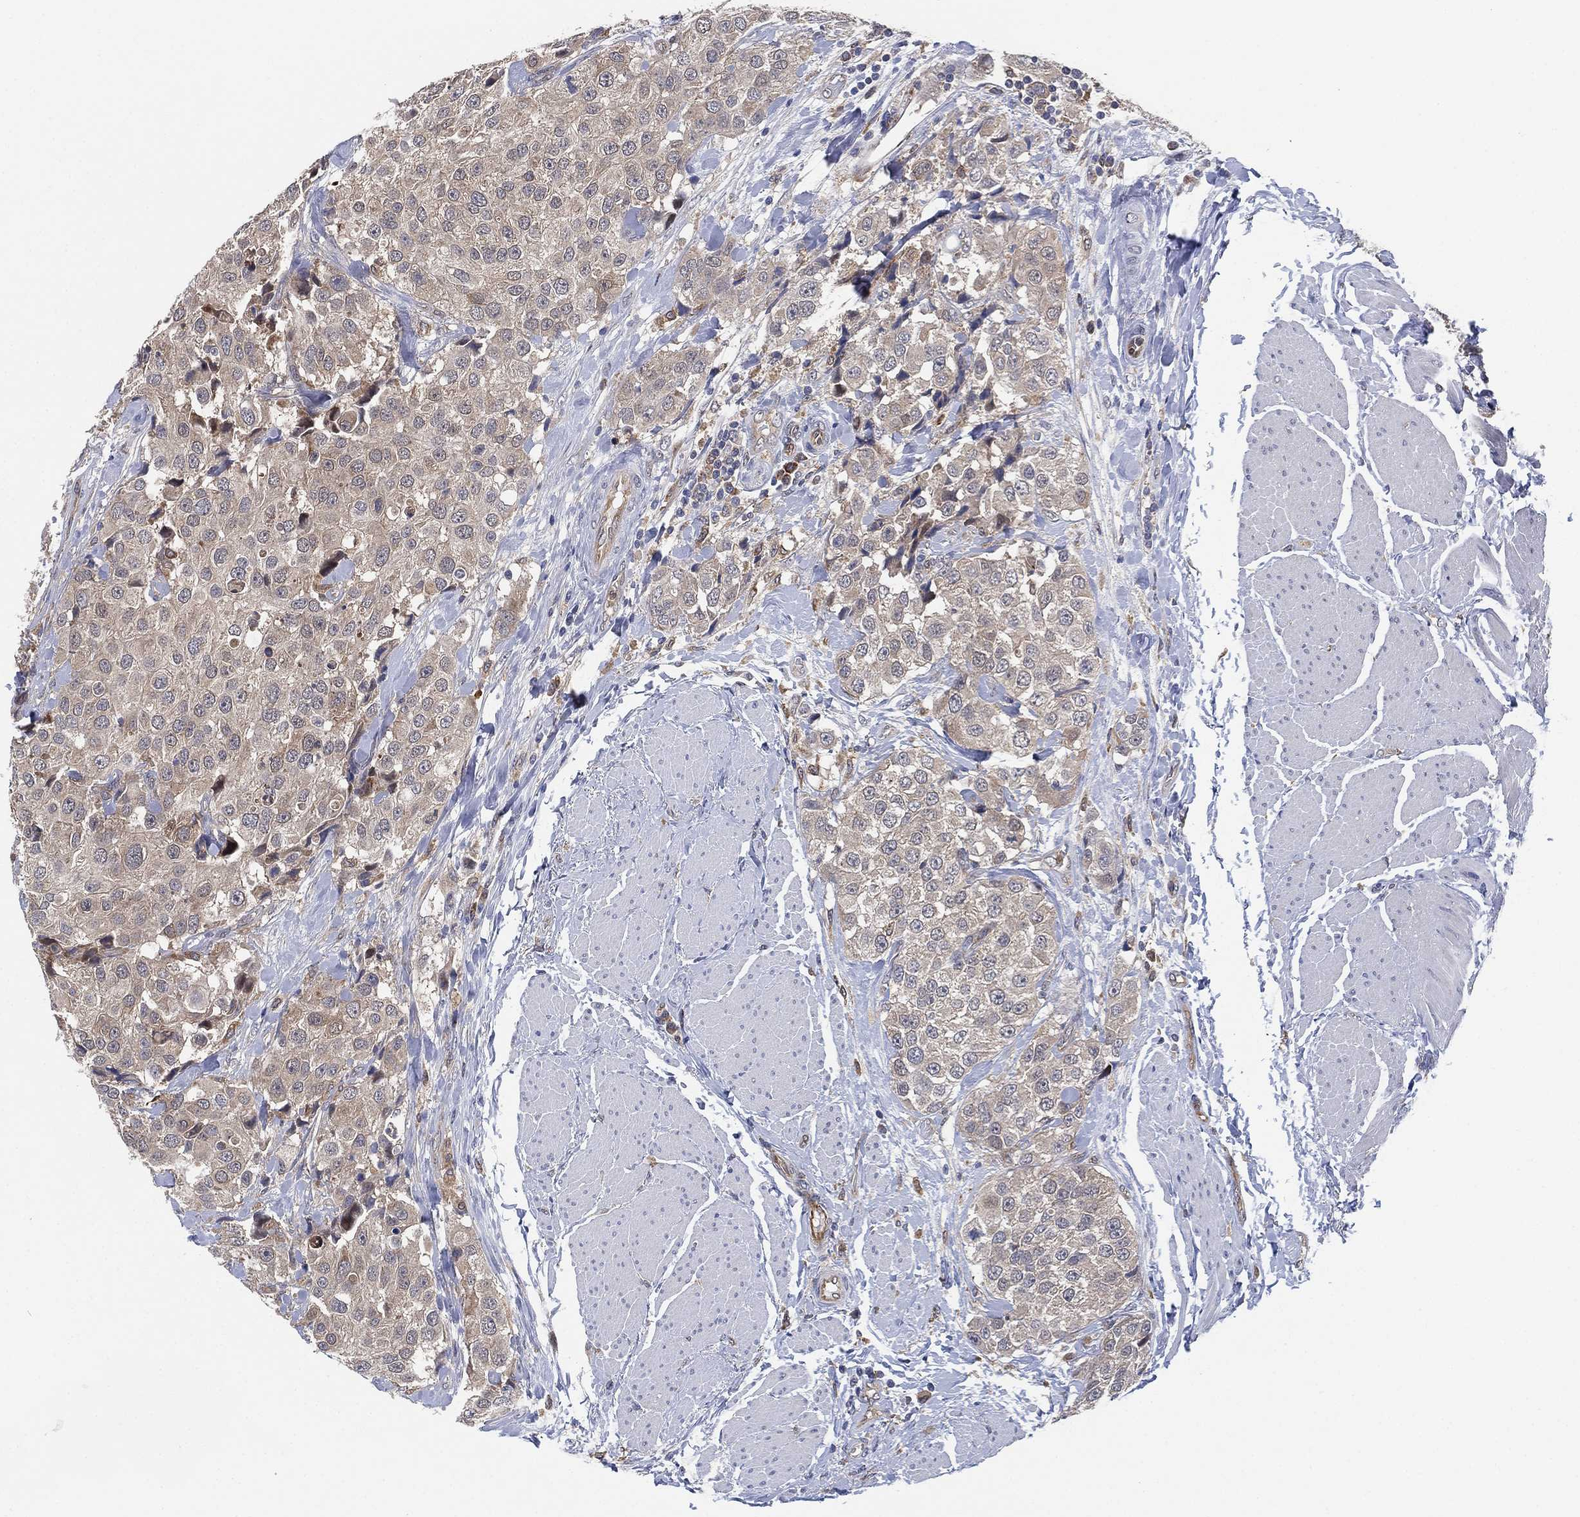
{"staining": {"intensity": "negative", "quantity": "none", "location": "none"}, "tissue": "urothelial cancer", "cell_type": "Tumor cells", "image_type": "cancer", "snomed": [{"axis": "morphology", "description": "Urothelial carcinoma, High grade"}, {"axis": "topography", "description": "Urinary bladder"}], "caption": "Human high-grade urothelial carcinoma stained for a protein using IHC reveals no staining in tumor cells.", "gene": "FES", "patient": {"sex": "female", "age": 64}}